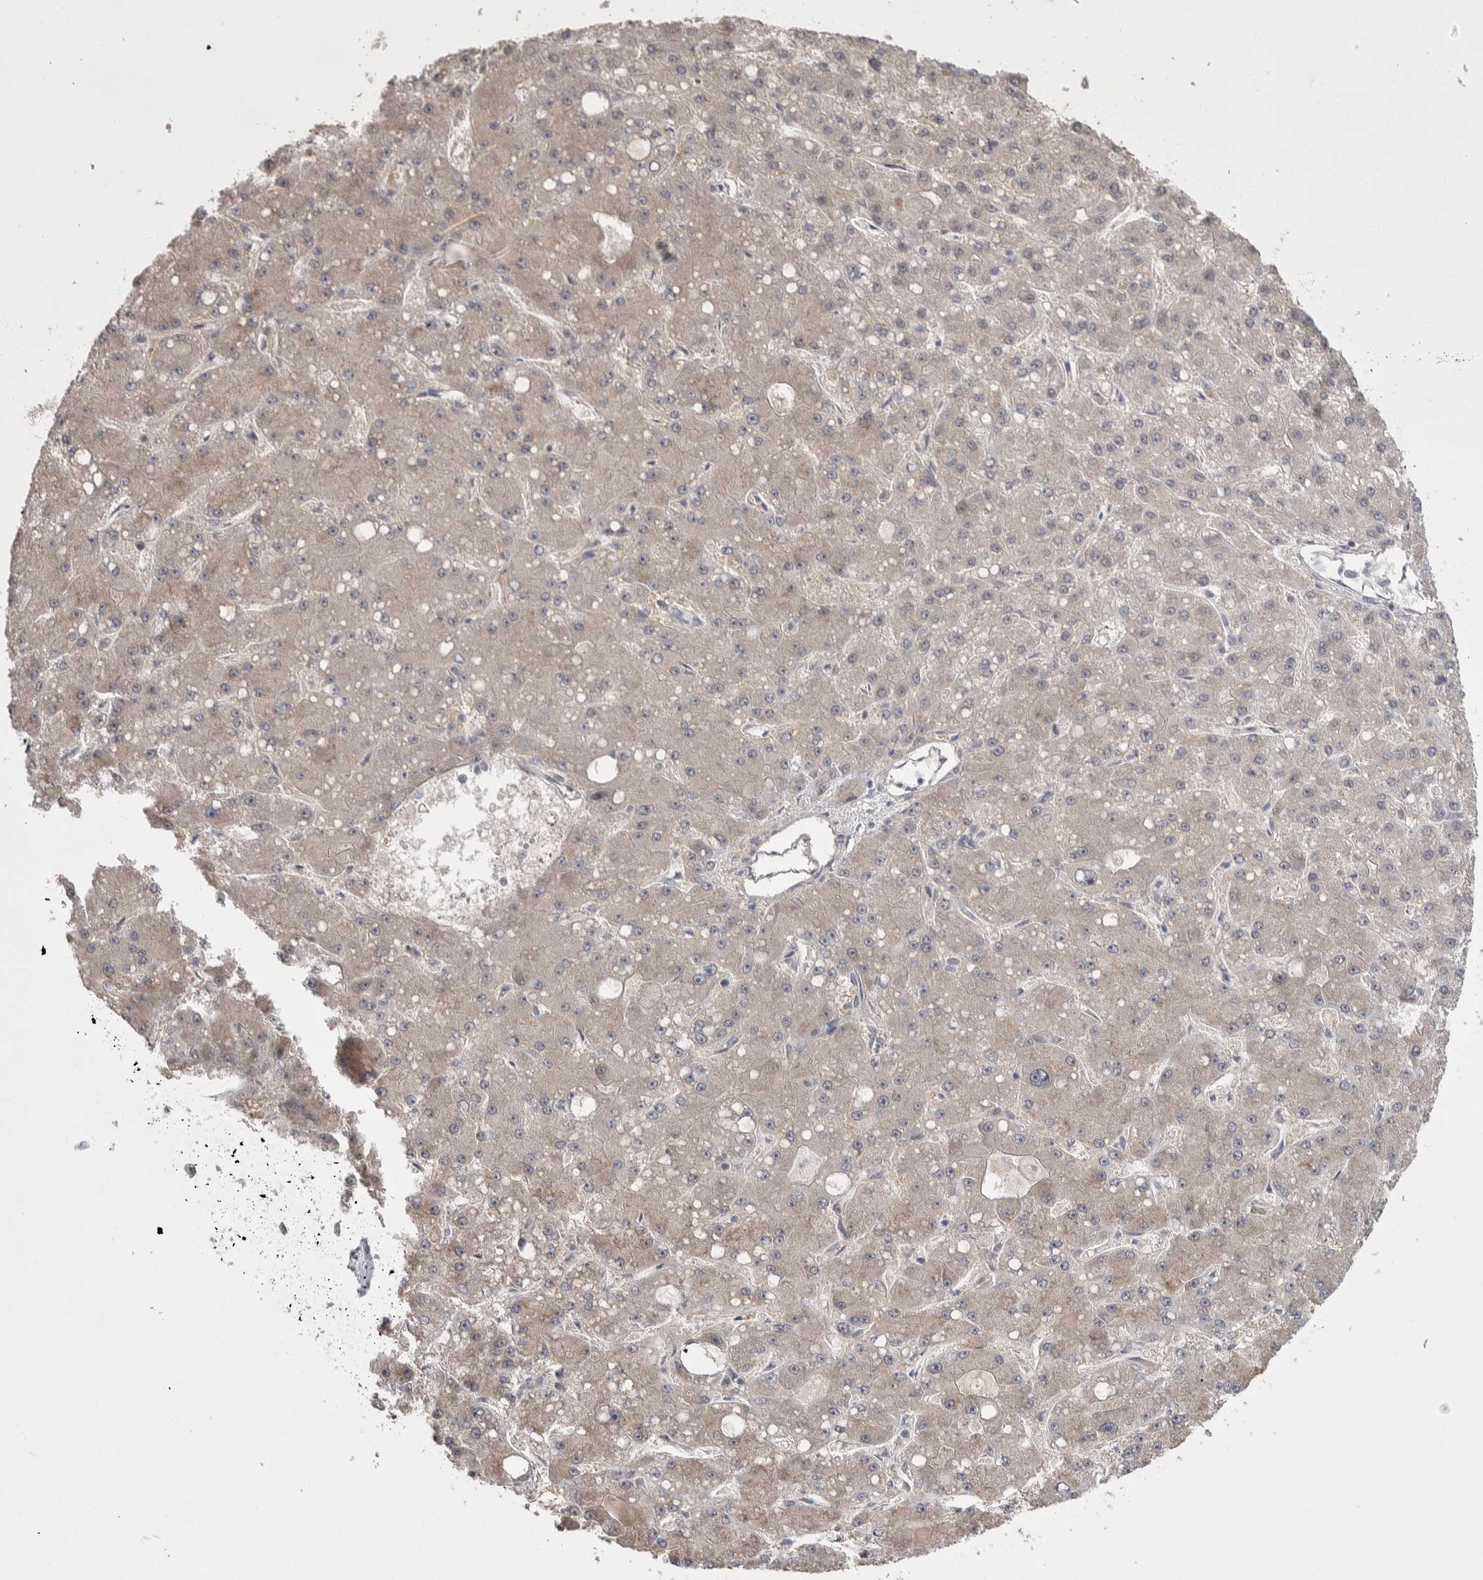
{"staining": {"intensity": "weak", "quantity": "25%-75%", "location": "cytoplasmic/membranous"}, "tissue": "liver cancer", "cell_type": "Tumor cells", "image_type": "cancer", "snomed": [{"axis": "morphology", "description": "Carcinoma, Hepatocellular, NOS"}, {"axis": "topography", "description": "Liver"}], "caption": "This is an image of immunohistochemistry (IHC) staining of hepatocellular carcinoma (liver), which shows weak expression in the cytoplasmic/membranous of tumor cells.", "gene": "CUL2", "patient": {"sex": "male", "age": 67}}